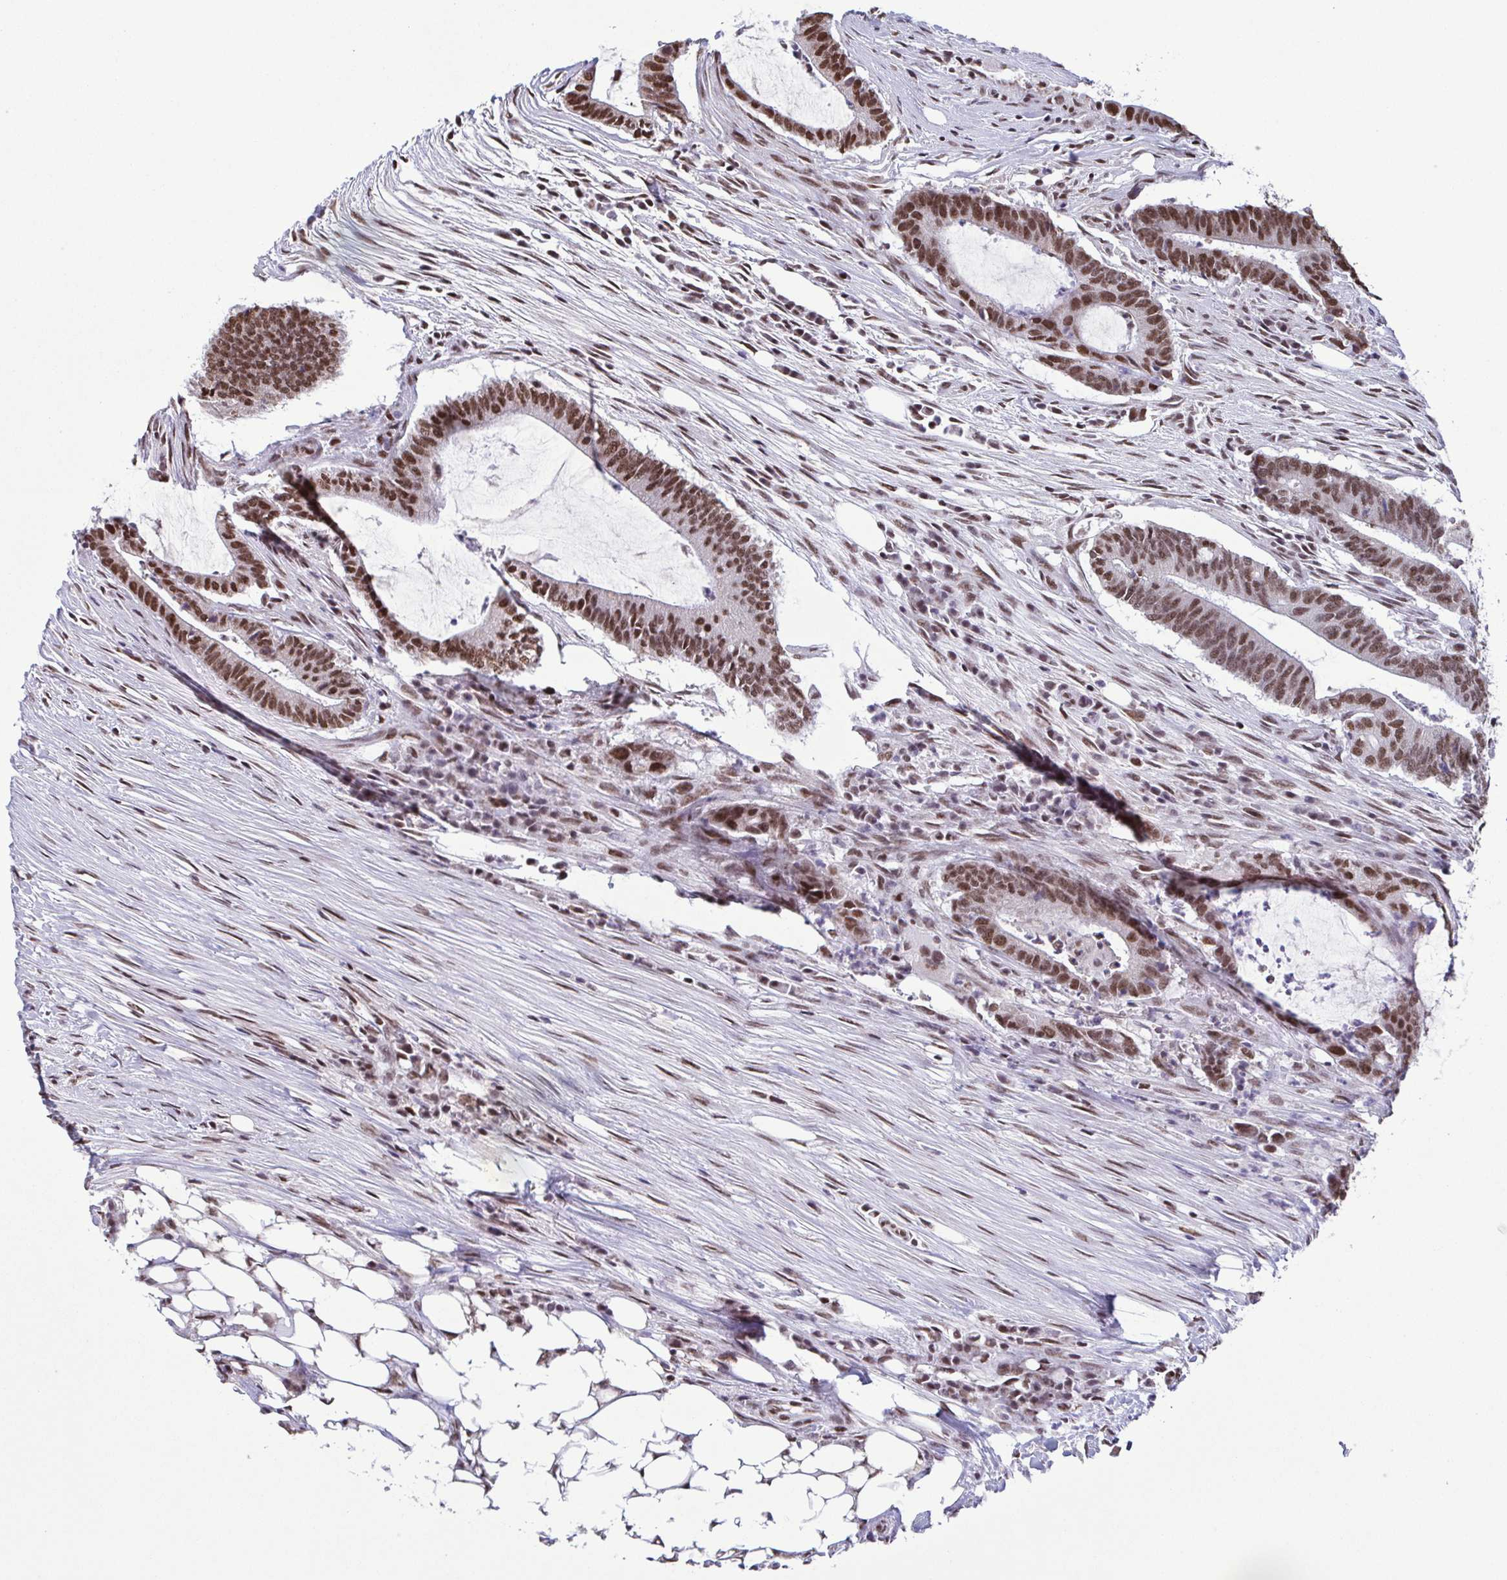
{"staining": {"intensity": "moderate", "quantity": ">75%", "location": "nuclear"}, "tissue": "colorectal cancer", "cell_type": "Tumor cells", "image_type": "cancer", "snomed": [{"axis": "morphology", "description": "Adenocarcinoma, NOS"}, {"axis": "topography", "description": "Colon"}], "caption": "The immunohistochemical stain shows moderate nuclear staining in tumor cells of colorectal cancer tissue. Nuclei are stained in blue.", "gene": "TIMM21", "patient": {"sex": "female", "age": 43}}